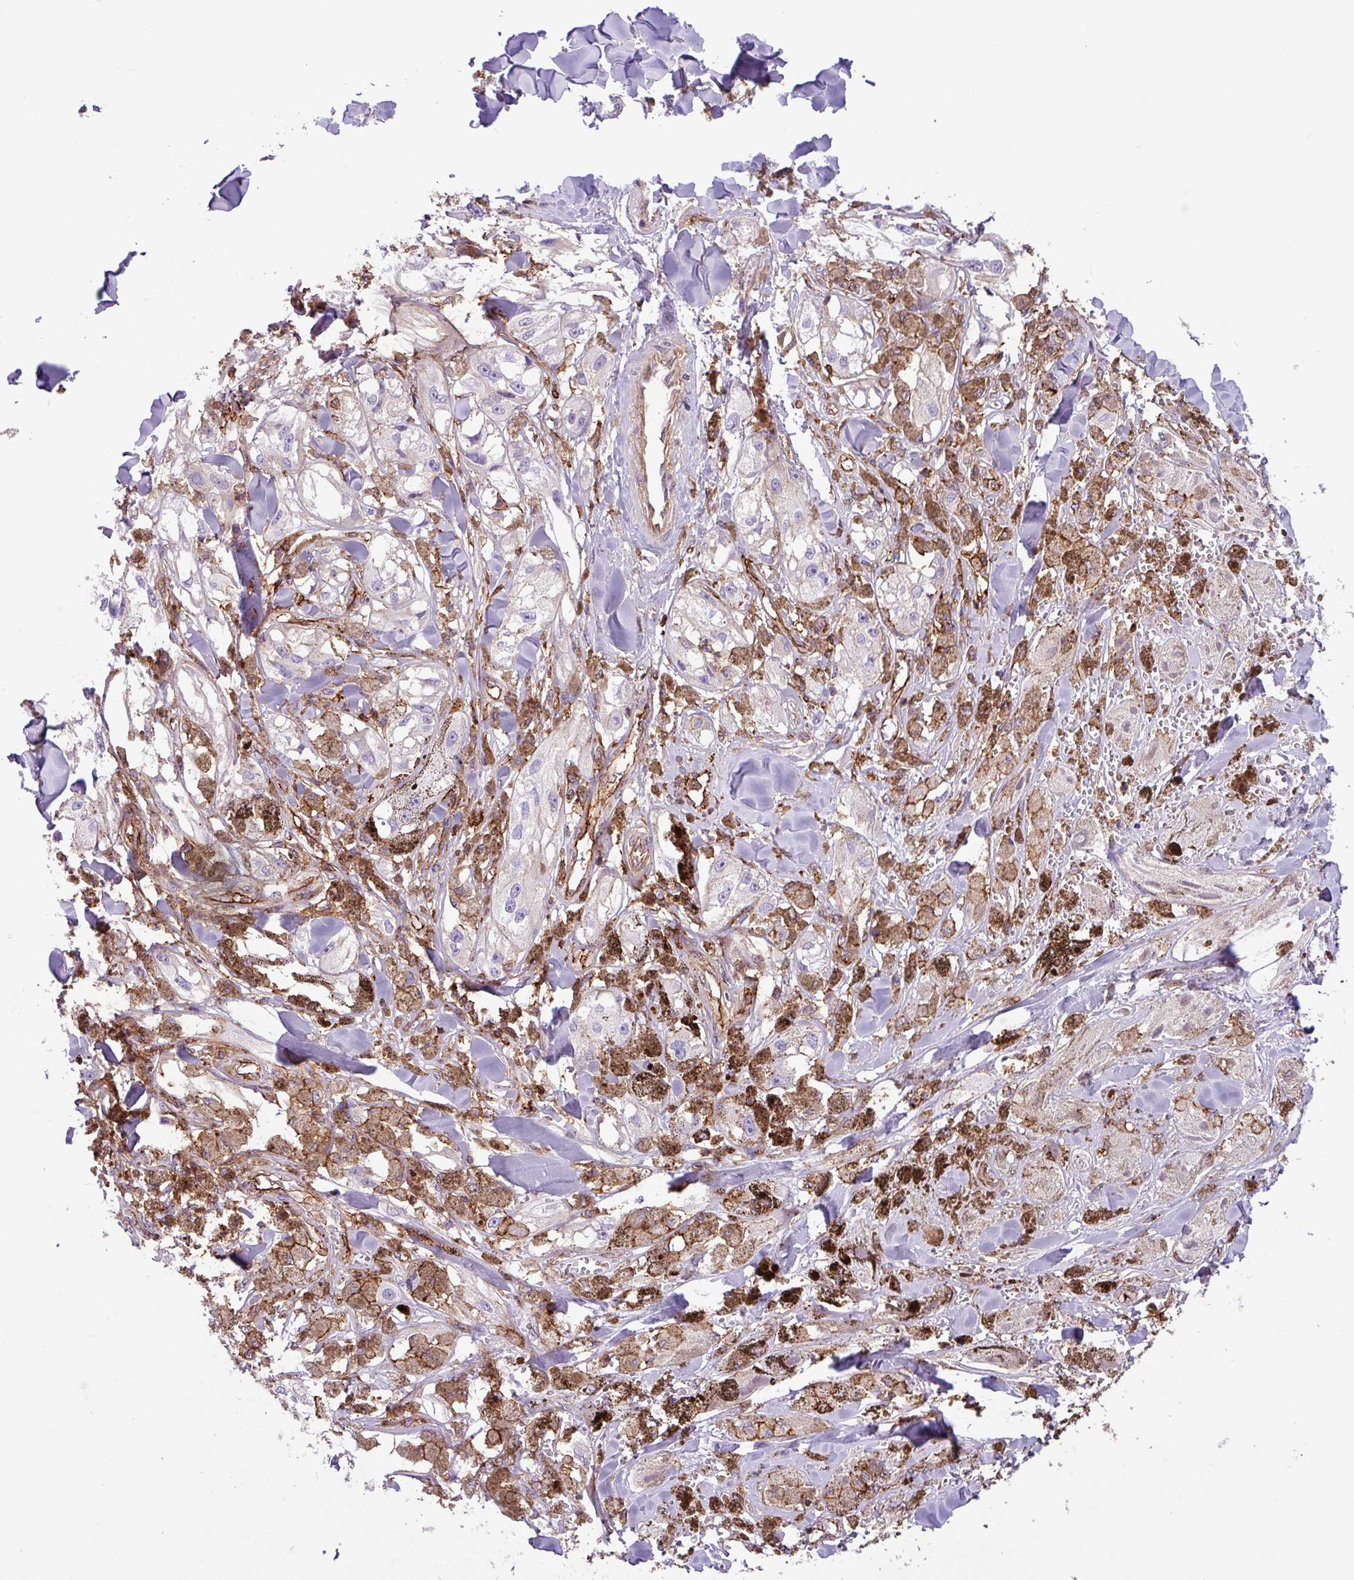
{"staining": {"intensity": "negative", "quantity": "none", "location": "none"}, "tissue": "melanoma", "cell_type": "Tumor cells", "image_type": "cancer", "snomed": [{"axis": "morphology", "description": "Malignant melanoma, NOS"}, {"axis": "topography", "description": "Skin"}], "caption": "Malignant melanoma stained for a protein using immunohistochemistry (IHC) shows no staining tumor cells.", "gene": "PPP1R18", "patient": {"sex": "male", "age": 88}}